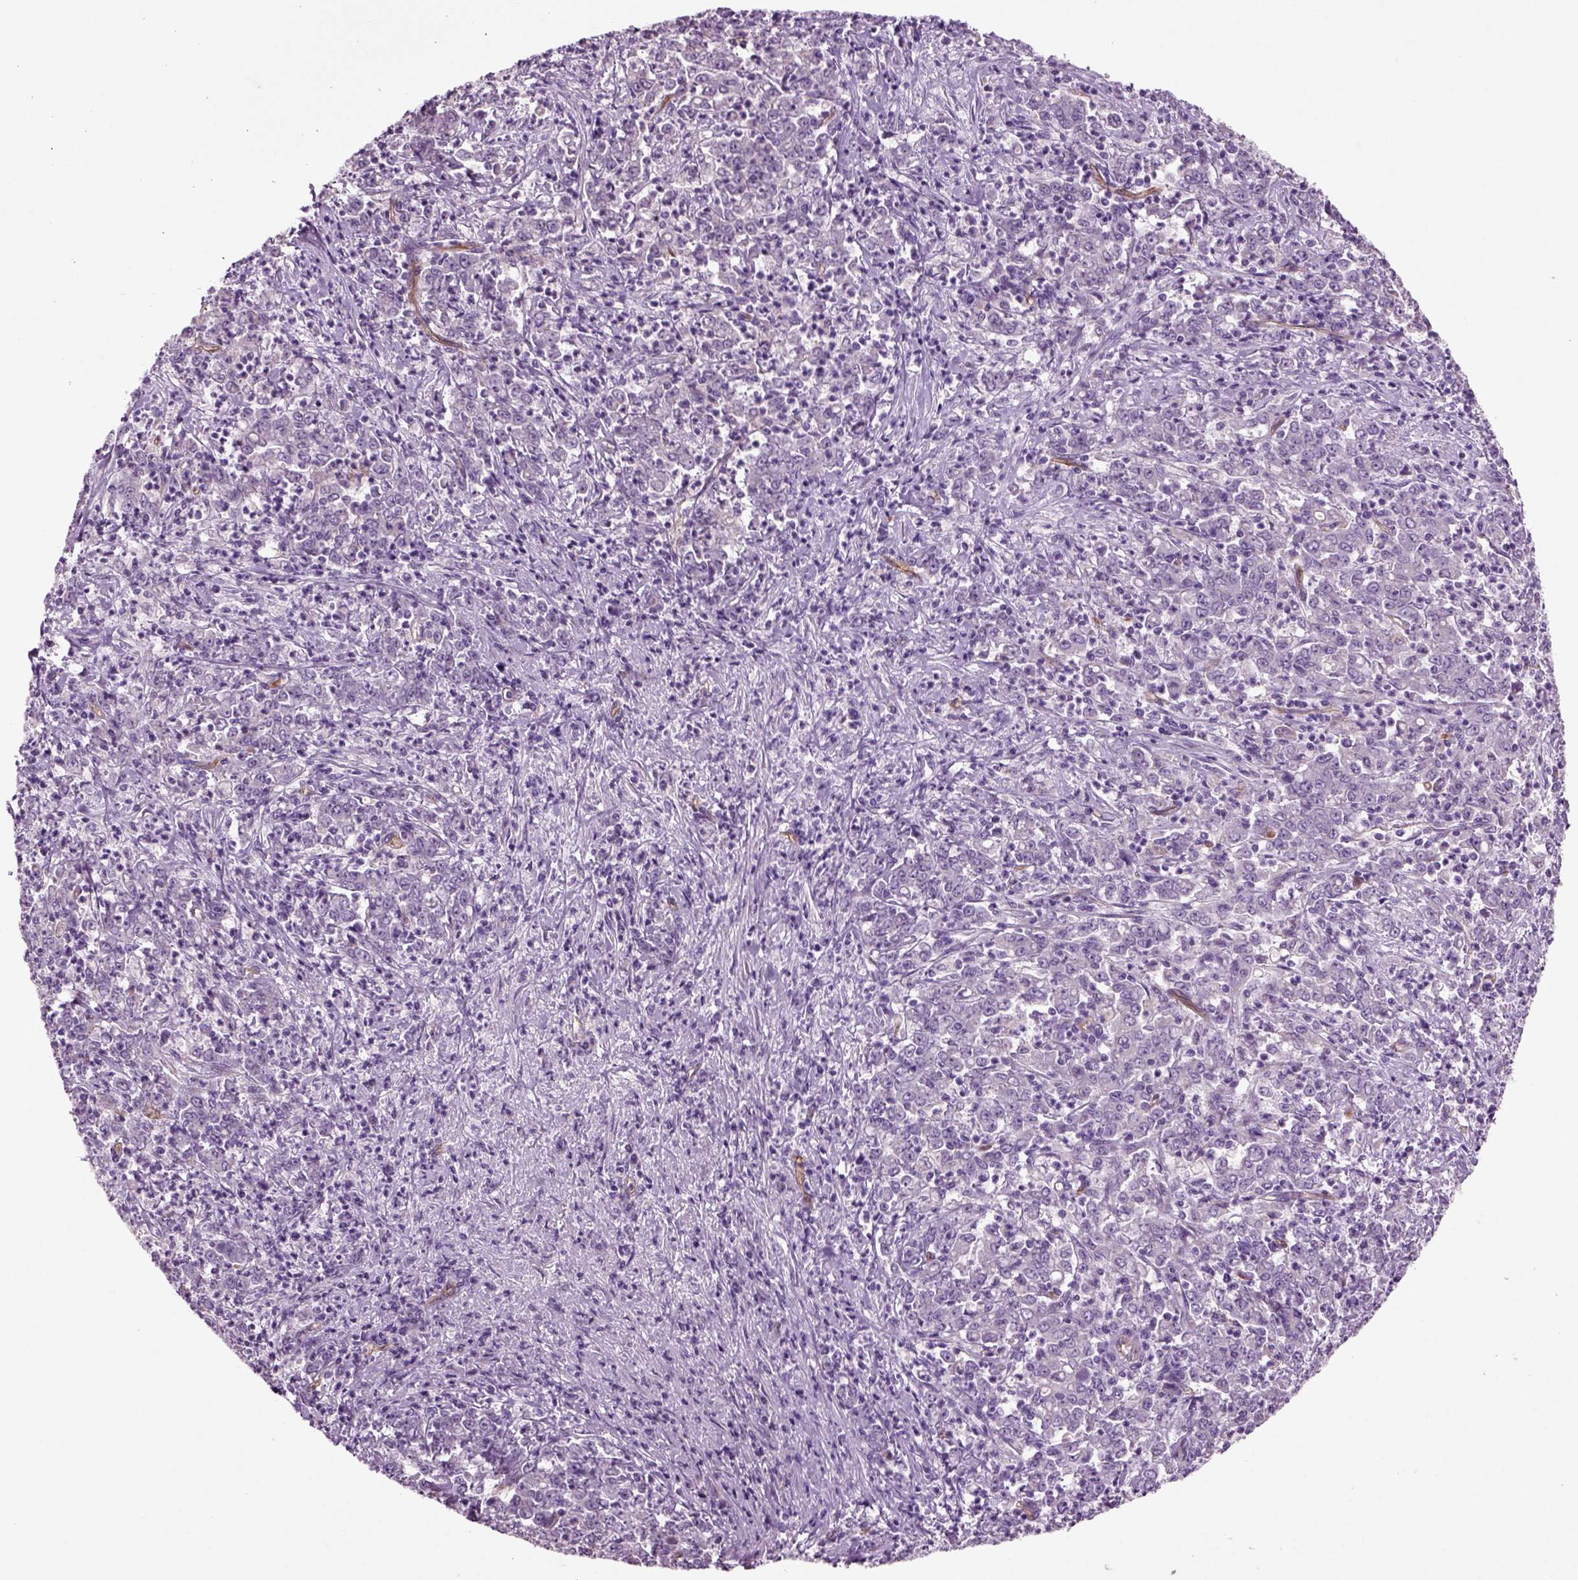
{"staining": {"intensity": "negative", "quantity": "none", "location": "none"}, "tissue": "stomach cancer", "cell_type": "Tumor cells", "image_type": "cancer", "snomed": [{"axis": "morphology", "description": "Adenocarcinoma, NOS"}, {"axis": "topography", "description": "Stomach, lower"}], "caption": "Immunohistochemical staining of human stomach adenocarcinoma shows no significant positivity in tumor cells.", "gene": "COL9A2", "patient": {"sex": "female", "age": 71}}